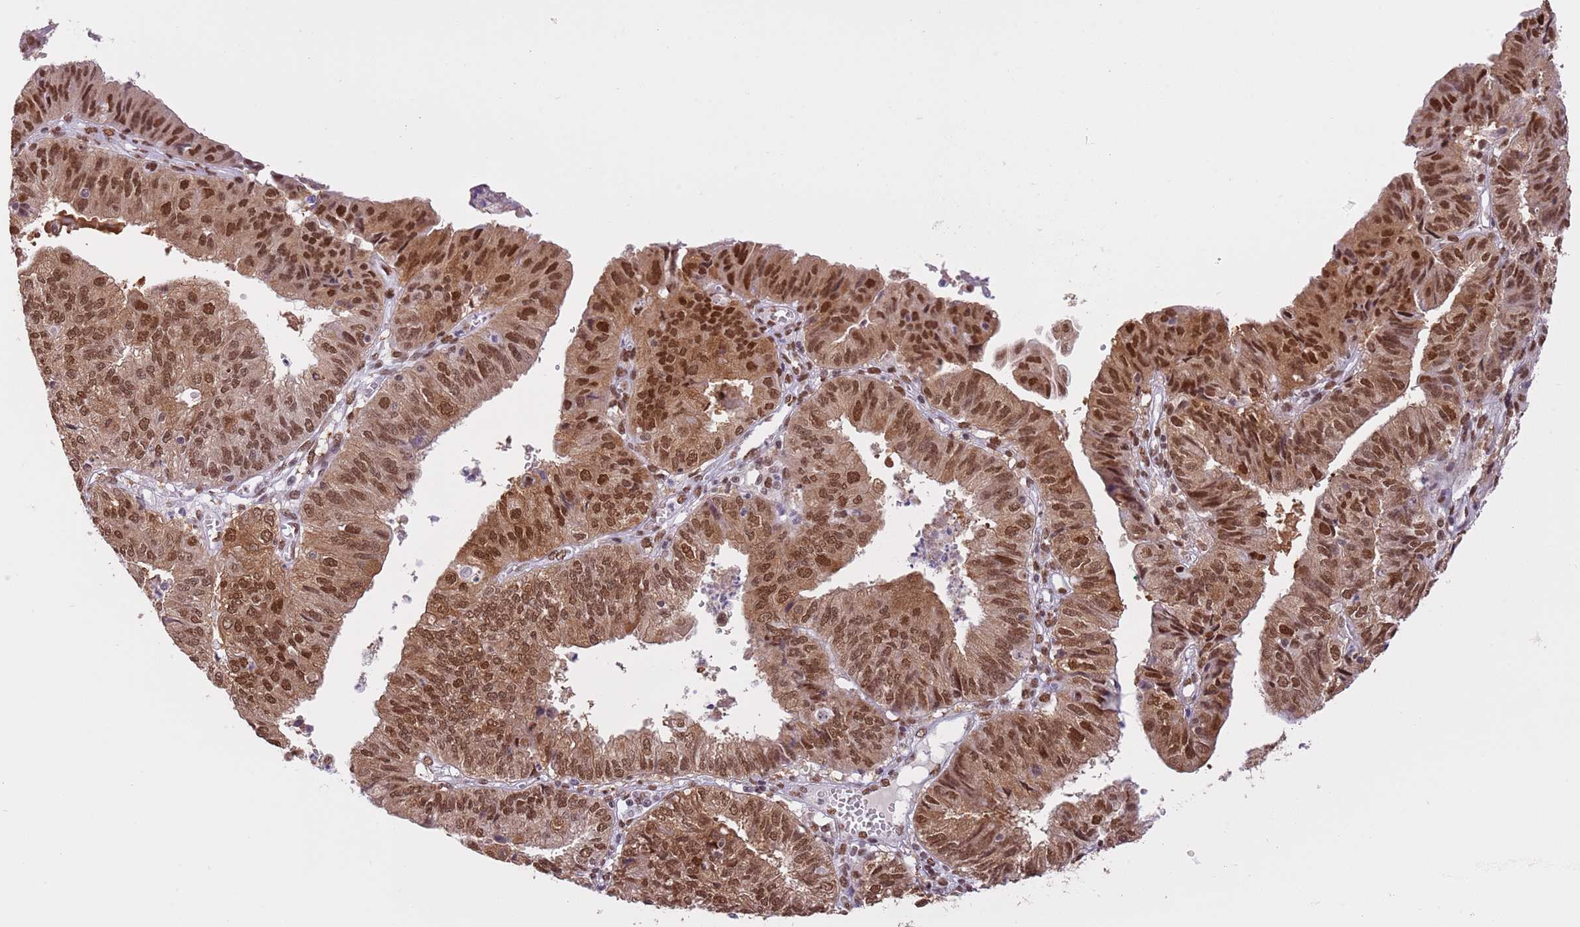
{"staining": {"intensity": "moderate", "quantity": ">75%", "location": "nuclear"}, "tissue": "endometrial cancer", "cell_type": "Tumor cells", "image_type": "cancer", "snomed": [{"axis": "morphology", "description": "Adenocarcinoma, NOS"}, {"axis": "topography", "description": "Endometrium"}], "caption": "Immunohistochemistry (IHC) photomicrograph of endometrial adenocarcinoma stained for a protein (brown), which demonstrates medium levels of moderate nuclear staining in about >75% of tumor cells.", "gene": "TRIM32", "patient": {"sex": "female", "age": 56}}